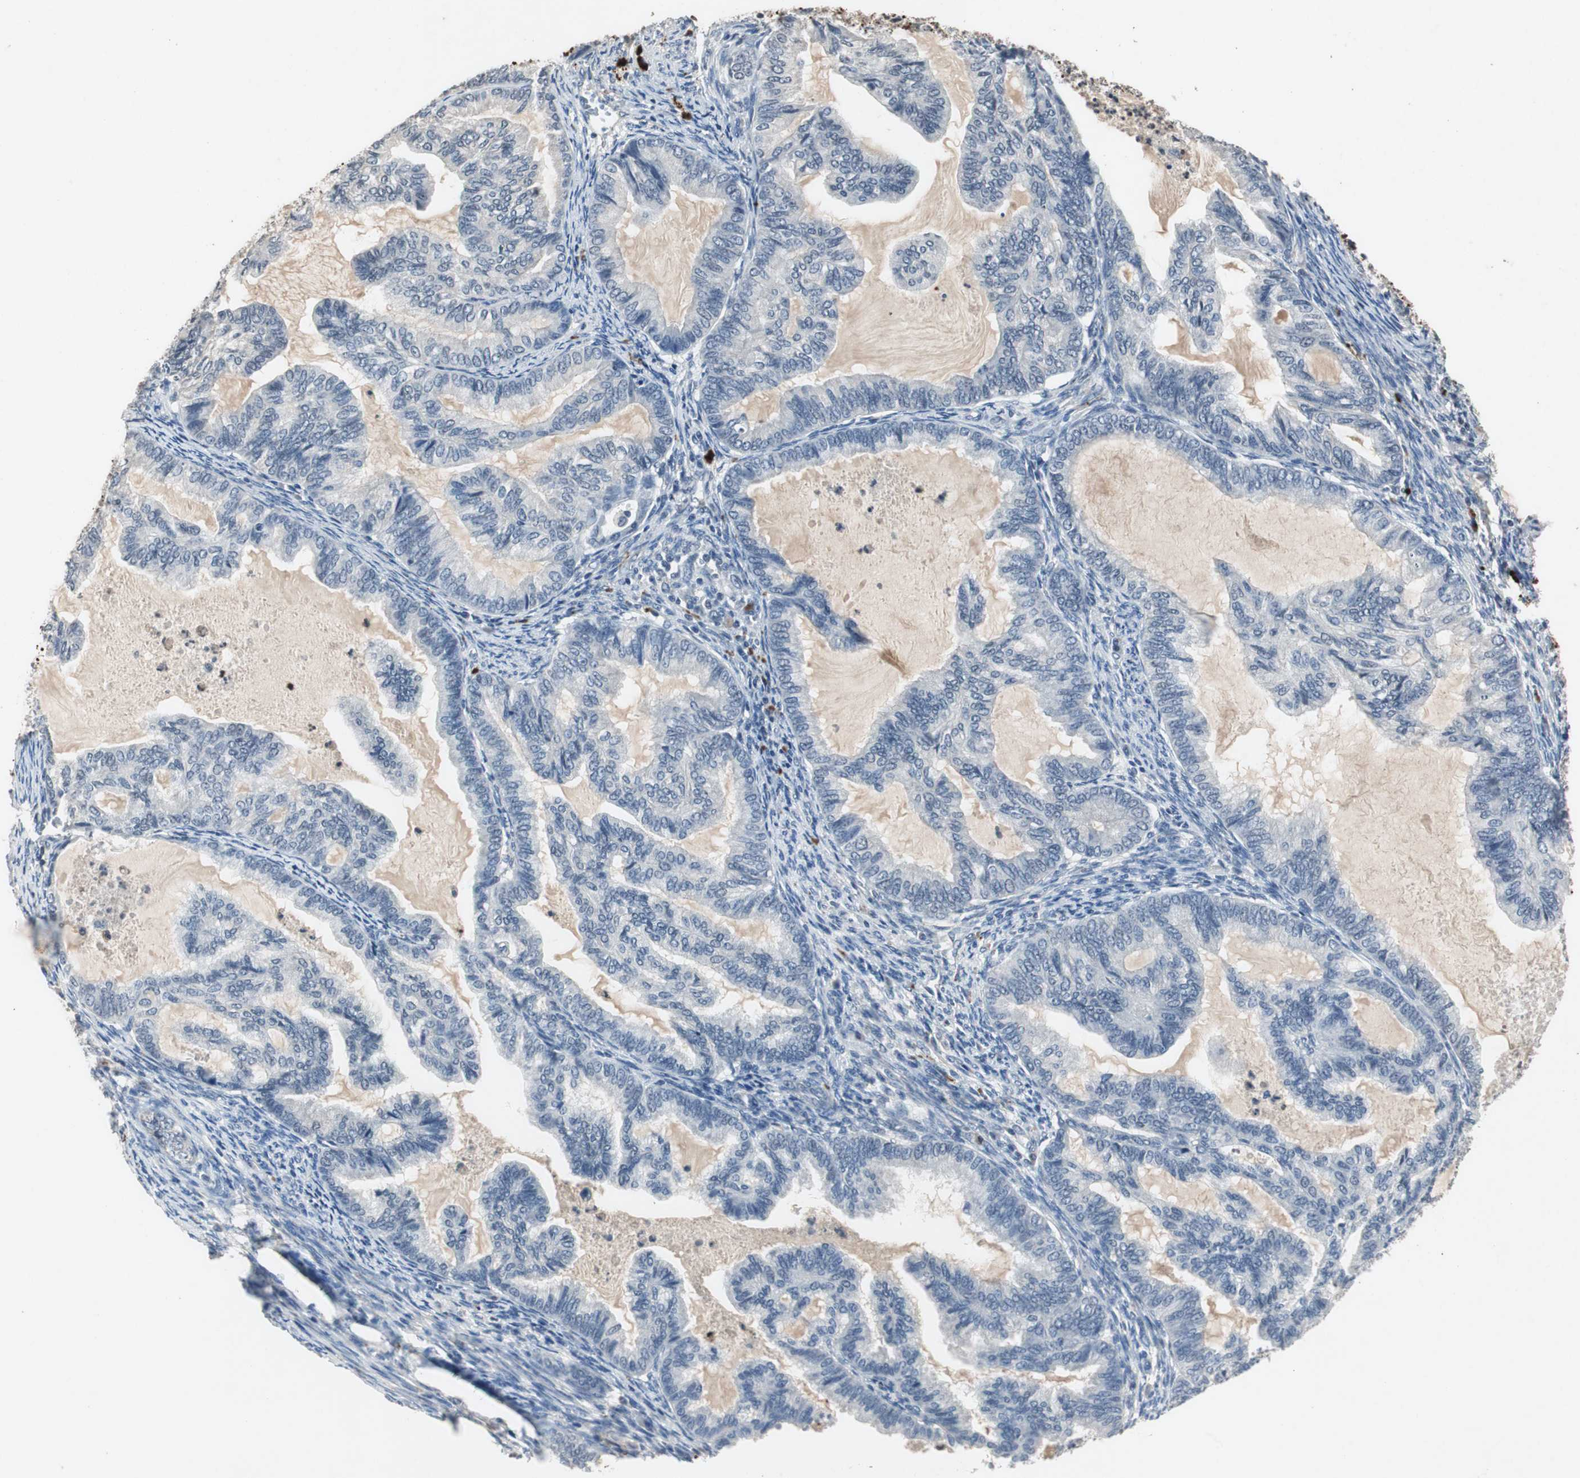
{"staining": {"intensity": "negative", "quantity": "none", "location": "none"}, "tissue": "cervical cancer", "cell_type": "Tumor cells", "image_type": "cancer", "snomed": [{"axis": "morphology", "description": "Normal tissue, NOS"}, {"axis": "morphology", "description": "Adenocarcinoma, NOS"}, {"axis": "topography", "description": "Cervix"}, {"axis": "topography", "description": "Endometrium"}], "caption": "DAB immunohistochemical staining of cervical cancer displays no significant expression in tumor cells.", "gene": "ADNP2", "patient": {"sex": "female", "age": 86}}